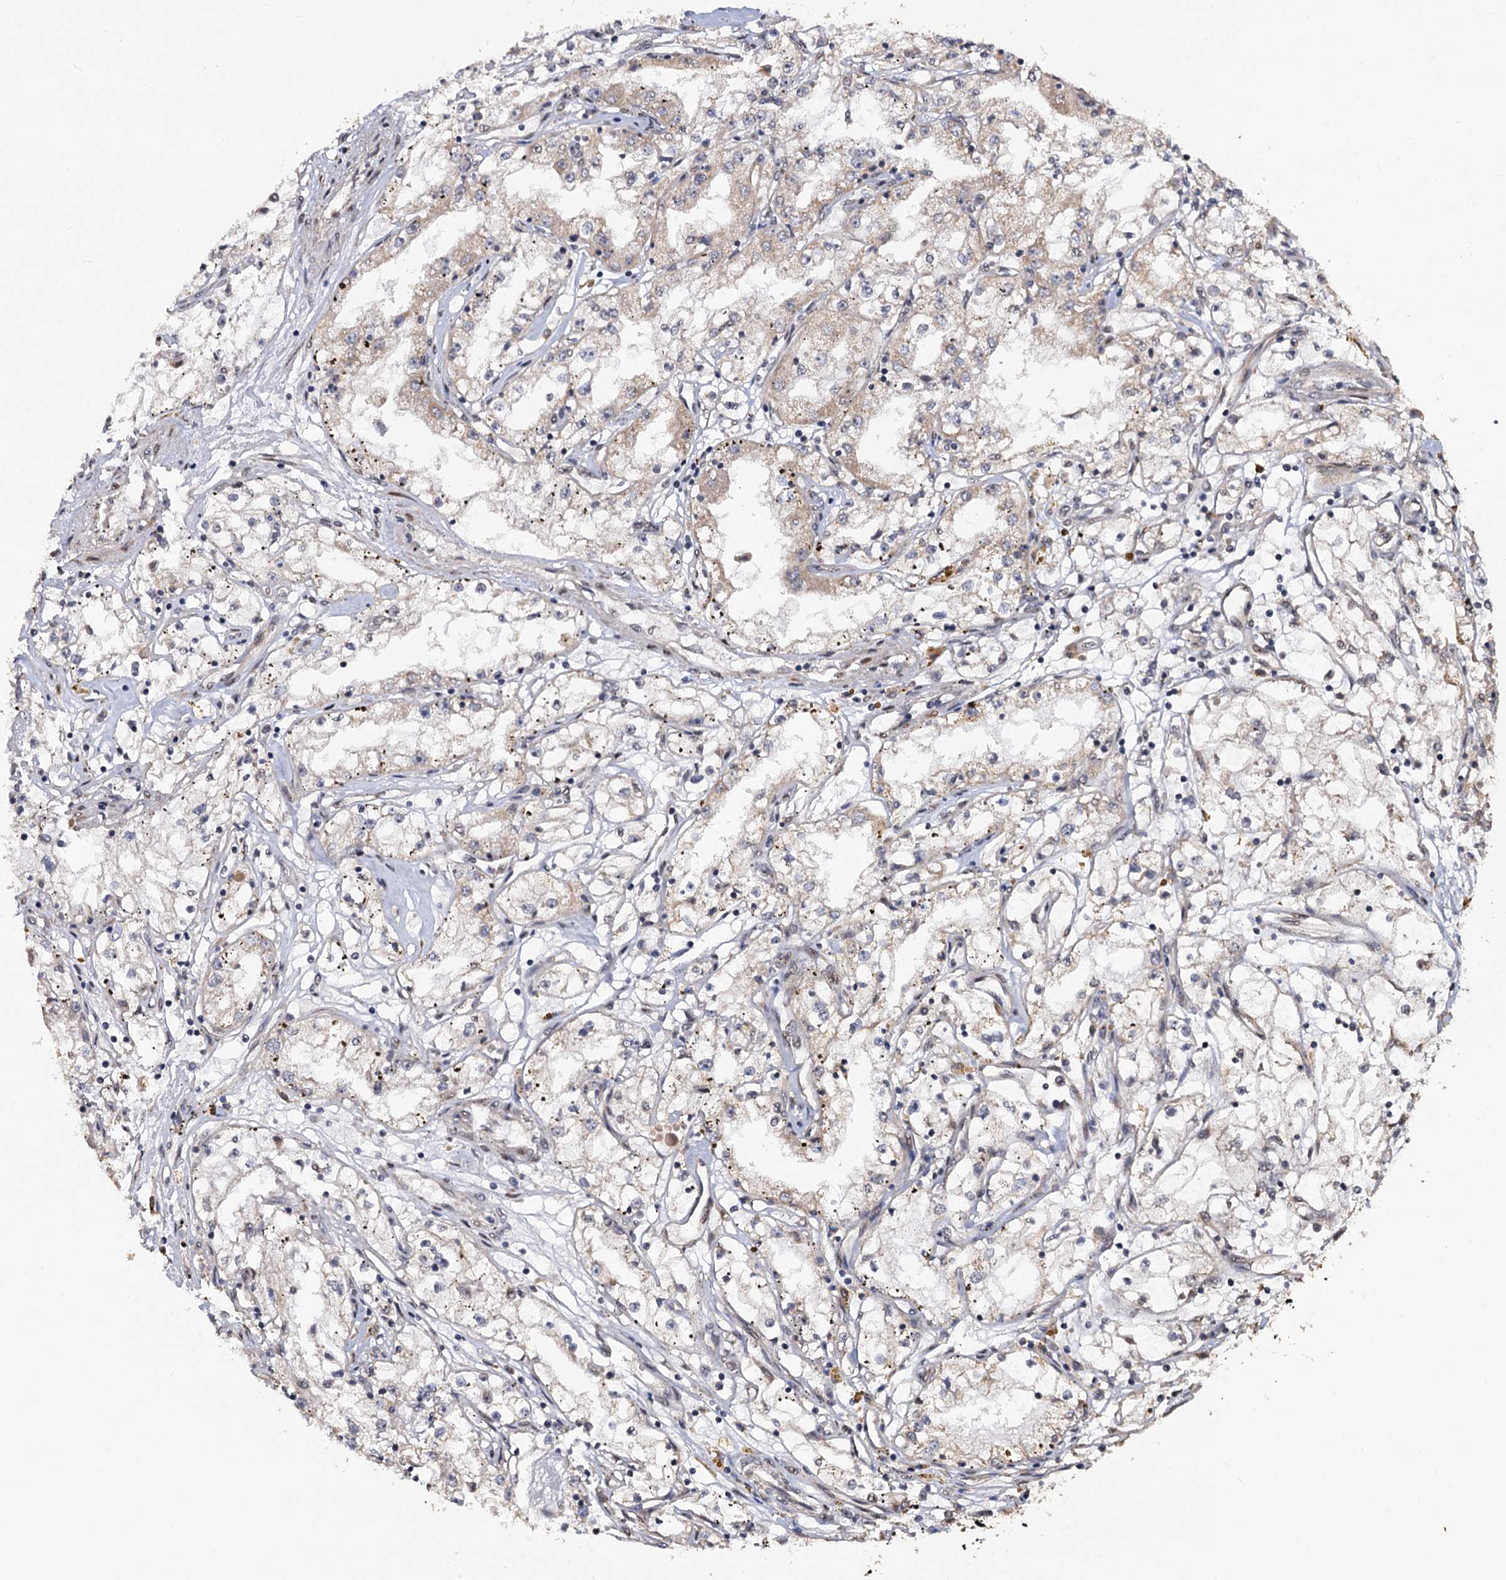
{"staining": {"intensity": "weak", "quantity": "<25%", "location": "cytoplasmic/membranous"}, "tissue": "renal cancer", "cell_type": "Tumor cells", "image_type": "cancer", "snomed": [{"axis": "morphology", "description": "Adenocarcinoma, NOS"}, {"axis": "topography", "description": "Kidney"}], "caption": "Tumor cells are negative for brown protein staining in renal adenocarcinoma. (DAB (3,3'-diaminobenzidine) immunohistochemistry (IHC) with hematoxylin counter stain).", "gene": "LRRC63", "patient": {"sex": "male", "age": 56}}